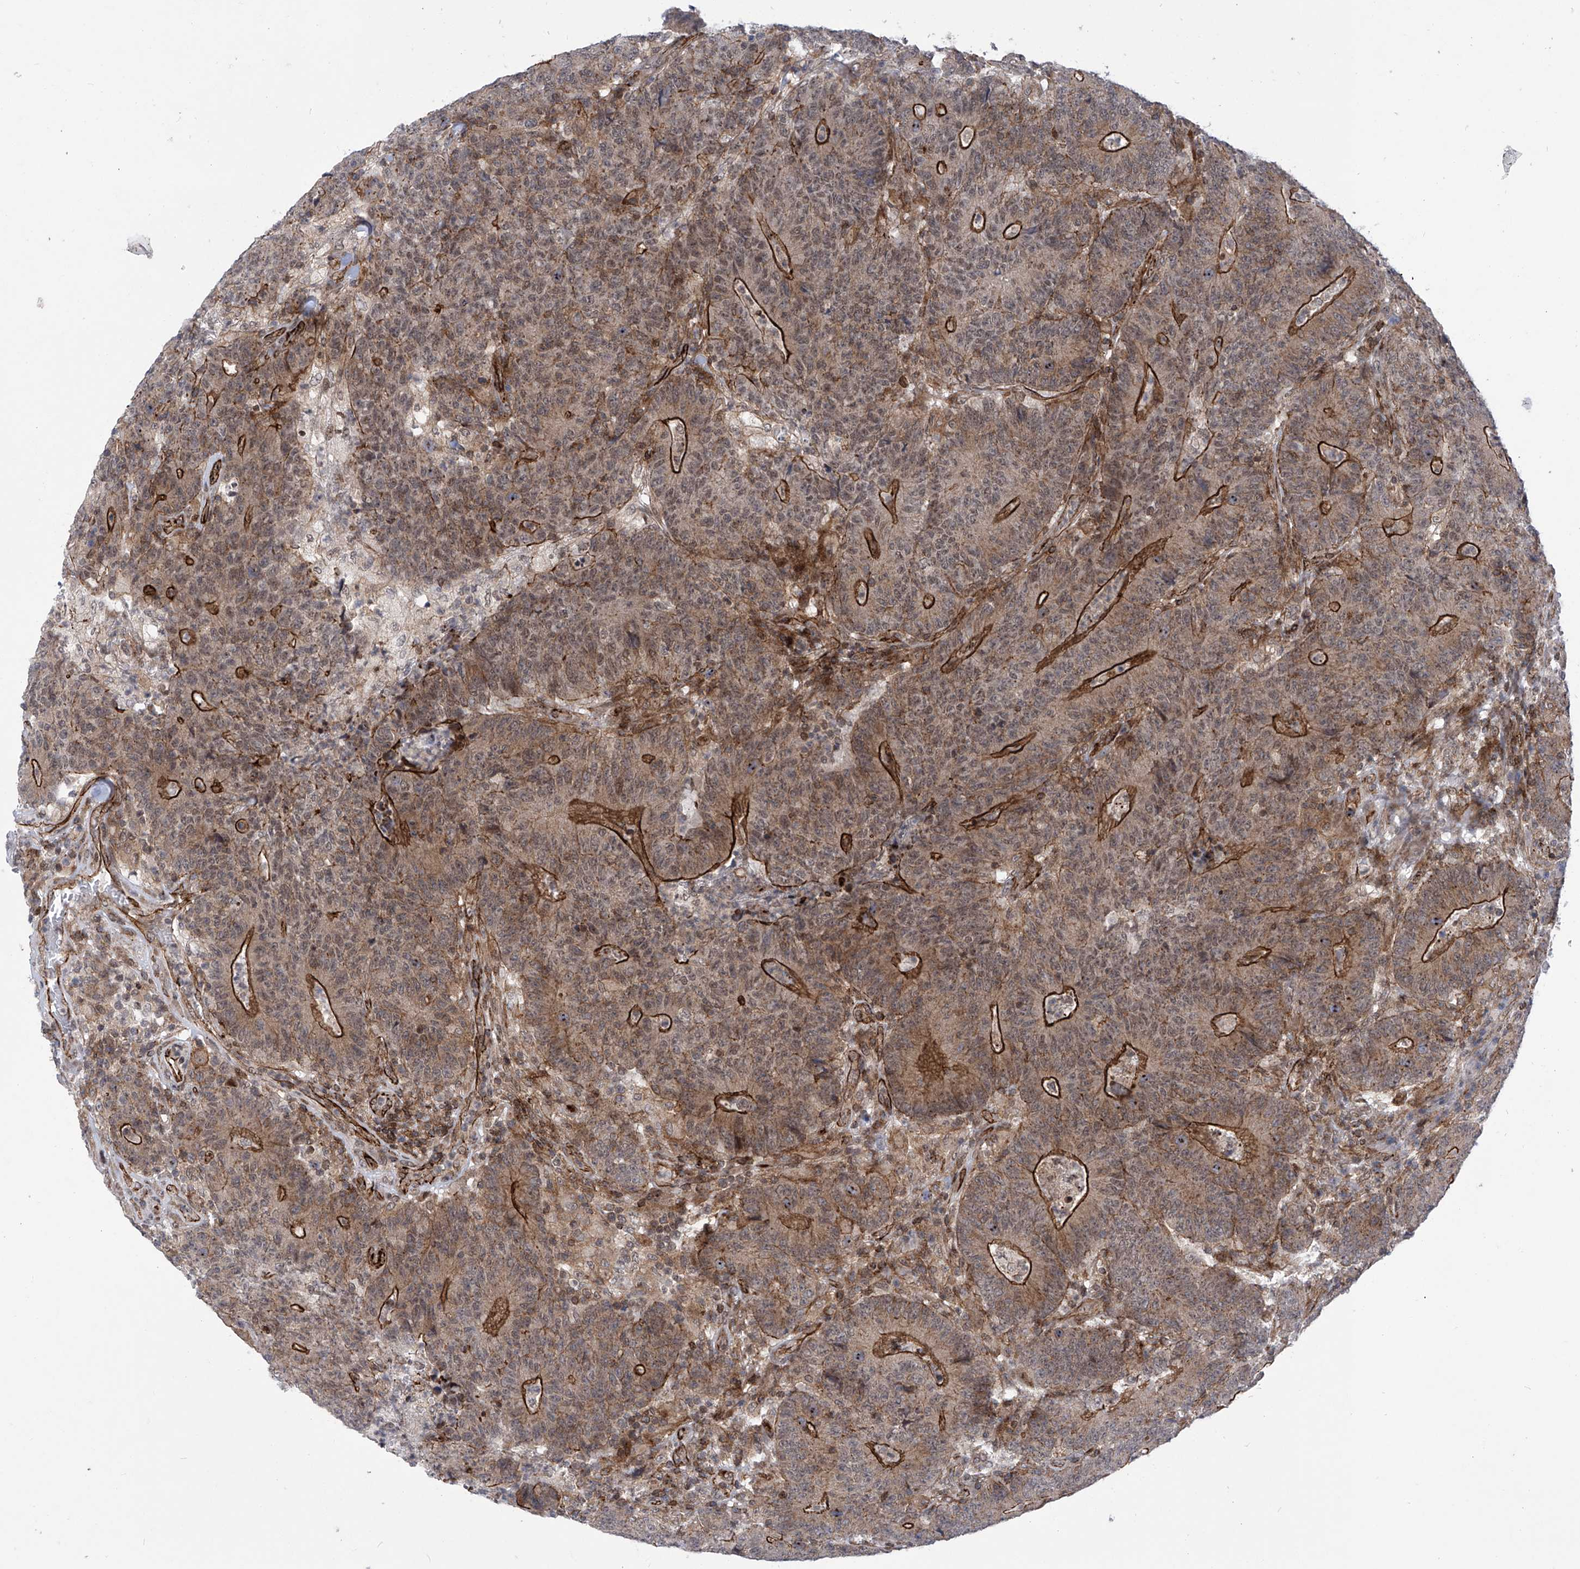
{"staining": {"intensity": "strong", "quantity": "25%-75%", "location": "cytoplasmic/membranous,nuclear"}, "tissue": "colorectal cancer", "cell_type": "Tumor cells", "image_type": "cancer", "snomed": [{"axis": "morphology", "description": "Normal tissue, NOS"}, {"axis": "morphology", "description": "Adenocarcinoma, NOS"}, {"axis": "topography", "description": "Colon"}], "caption": "An immunohistochemistry photomicrograph of neoplastic tissue is shown. Protein staining in brown shows strong cytoplasmic/membranous and nuclear positivity in colorectal cancer within tumor cells. Using DAB (3,3'-diaminobenzidine) (brown) and hematoxylin (blue) stains, captured at high magnification using brightfield microscopy.", "gene": "CEP290", "patient": {"sex": "female", "age": 75}}